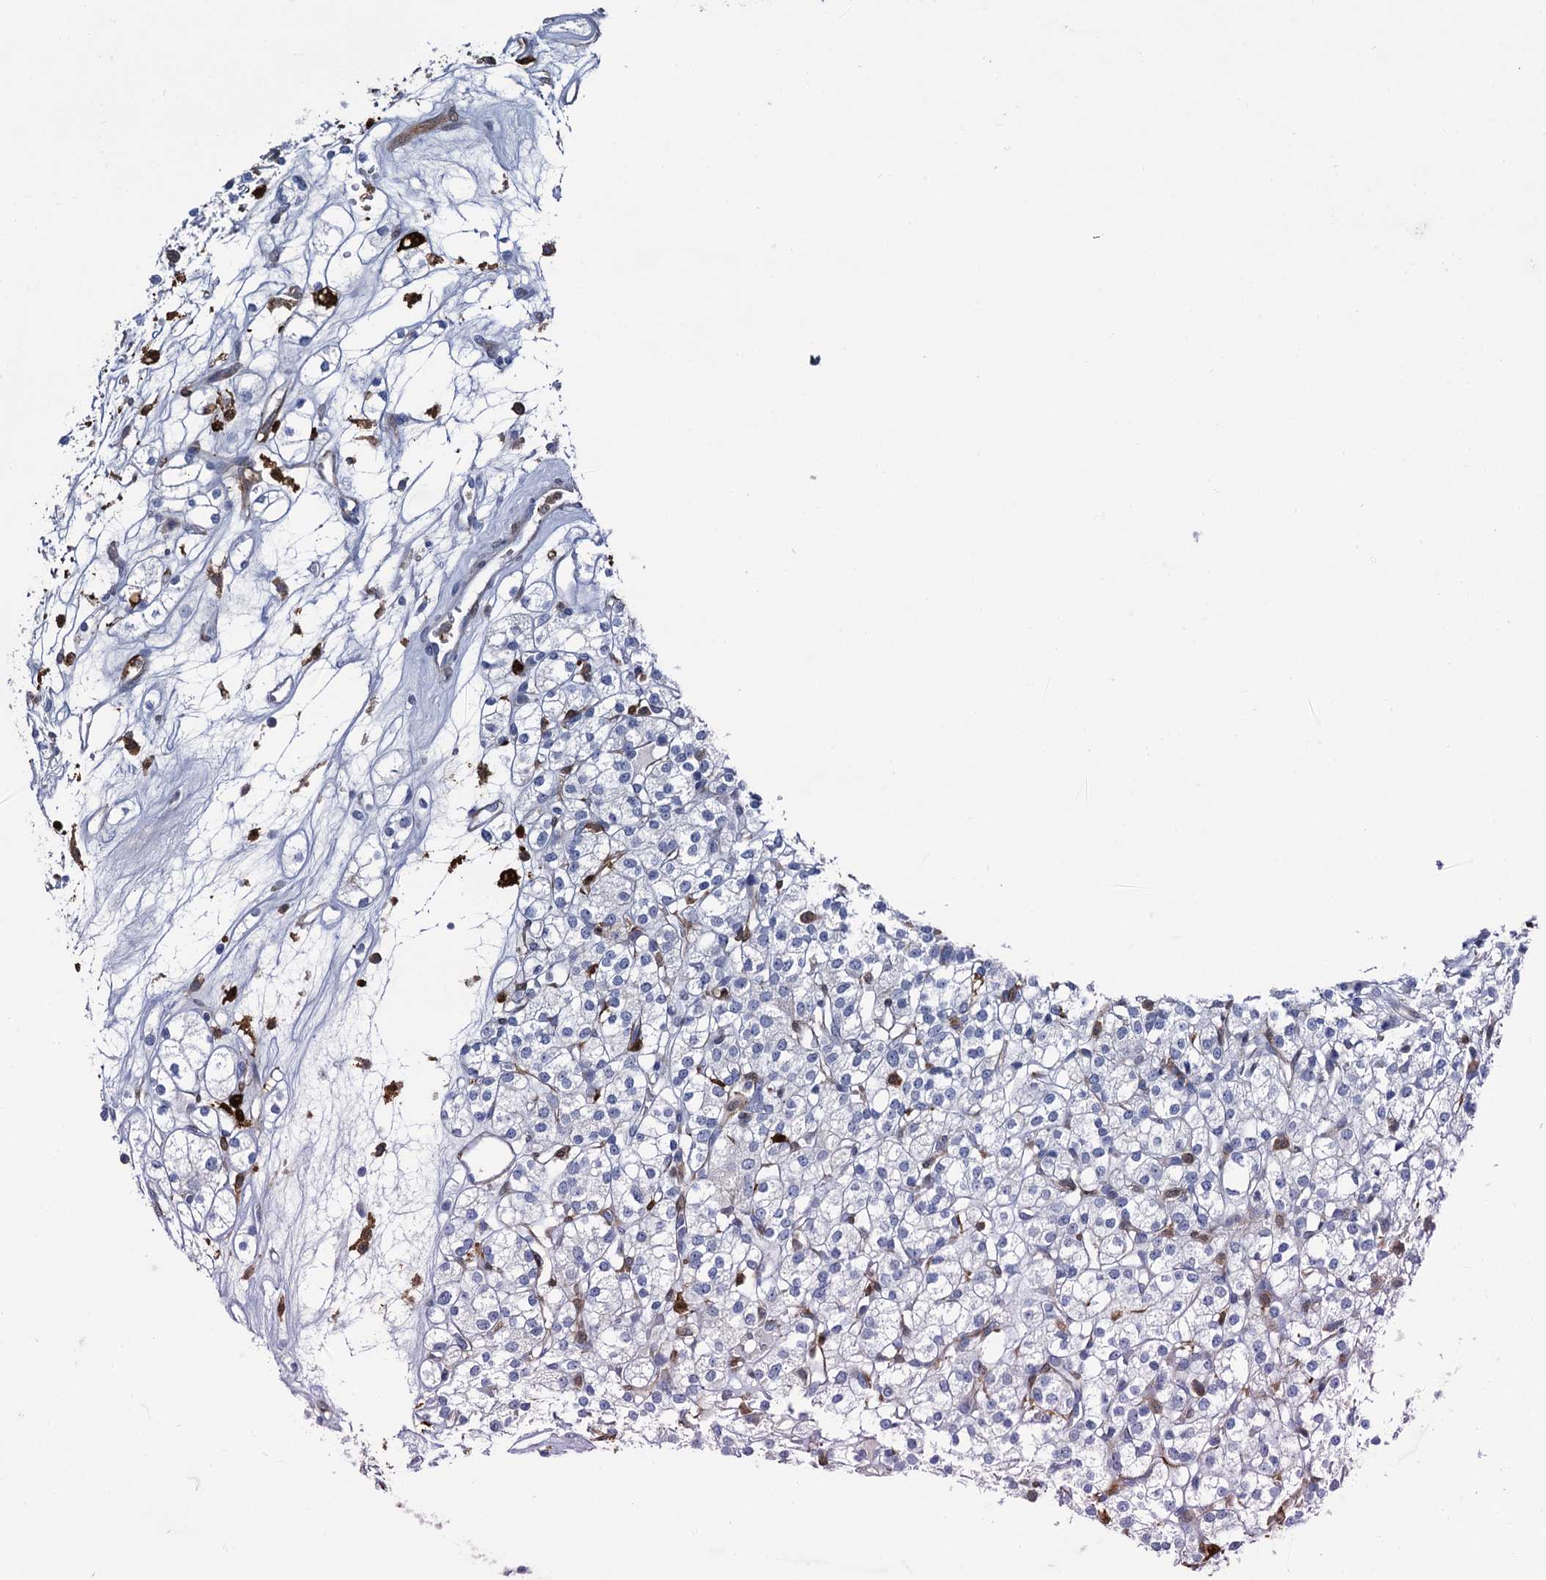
{"staining": {"intensity": "negative", "quantity": "none", "location": "none"}, "tissue": "renal cancer", "cell_type": "Tumor cells", "image_type": "cancer", "snomed": [{"axis": "morphology", "description": "Adenocarcinoma, NOS"}, {"axis": "topography", "description": "Kidney"}], "caption": "There is no significant staining in tumor cells of renal cancer (adenocarcinoma).", "gene": "FABP5", "patient": {"sex": "male", "age": 77}}